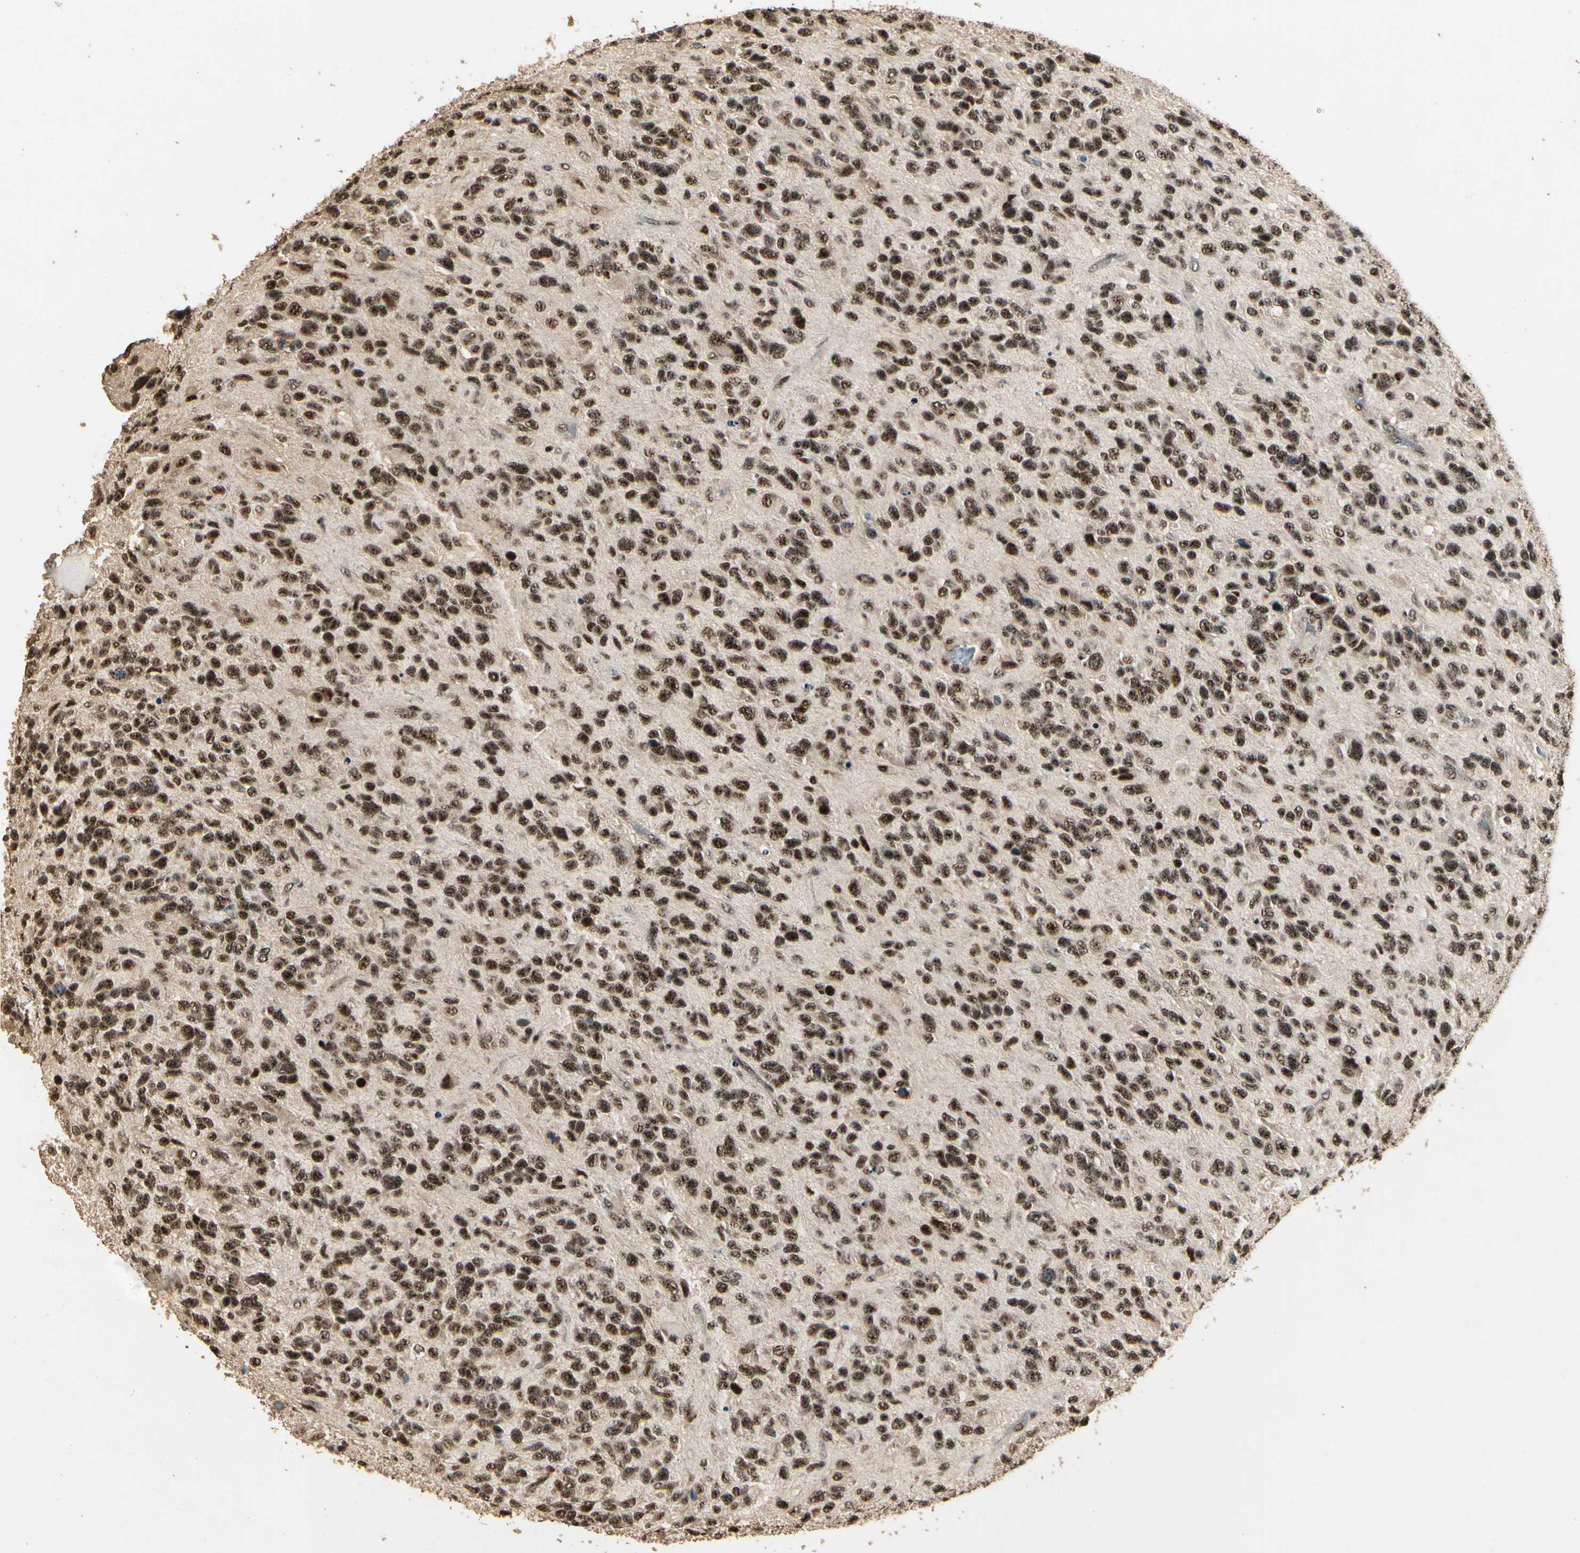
{"staining": {"intensity": "strong", "quantity": ">75%", "location": "nuclear"}, "tissue": "glioma", "cell_type": "Tumor cells", "image_type": "cancer", "snomed": [{"axis": "morphology", "description": "Glioma, malignant, High grade"}, {"axis": "topography", "description": "Brain"}], "caption": "Malignant glioma (high-grade) stained with DAB immunohistochemistry shows high levels of strong nuclear expression in about >75% of tumor cells.", "gene": "RBM25", "patient": {"sex": "female", "age": 58}}